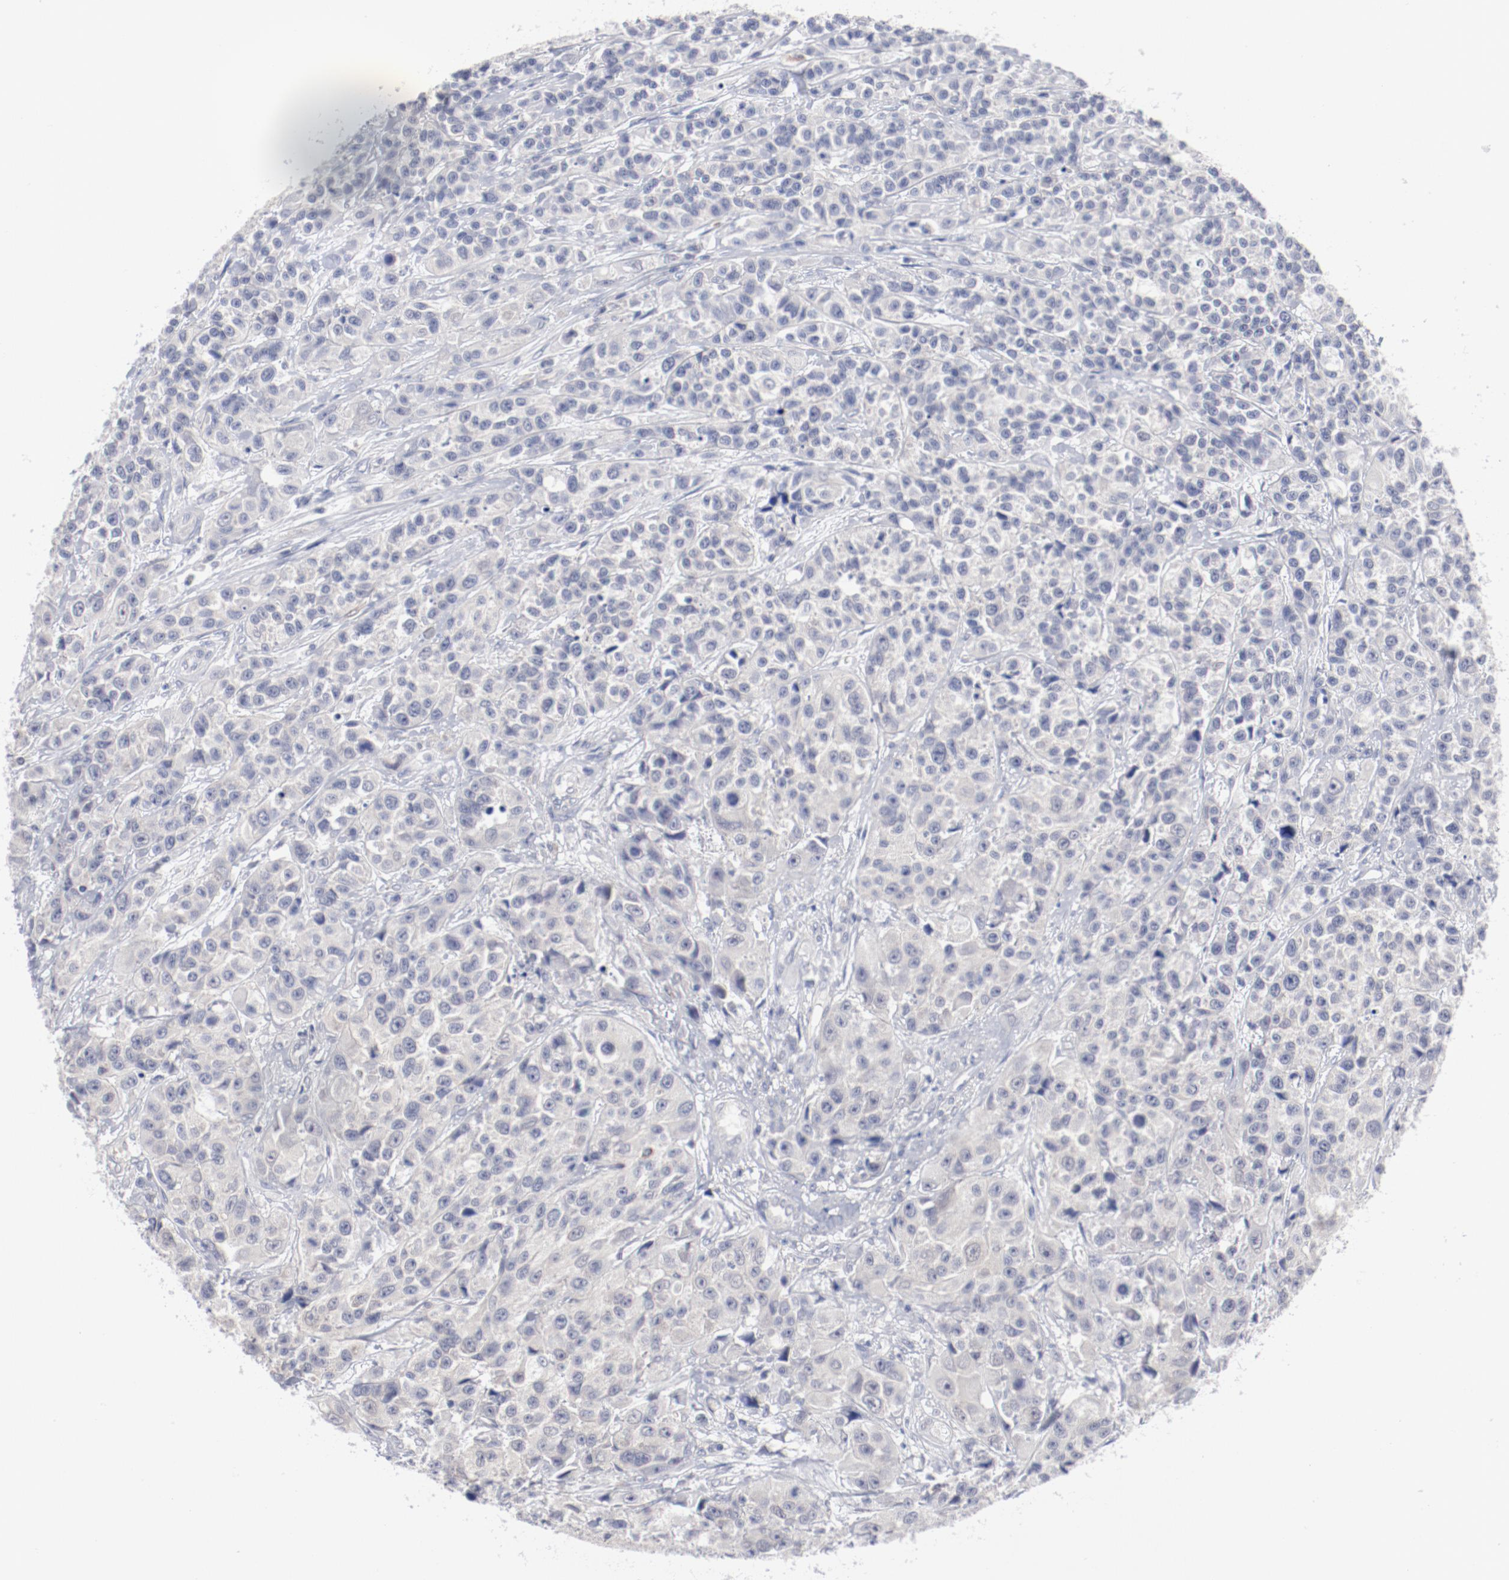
{"staining": {"intensity": "negative", "quantity": "none", "location": "none"}, "tissue": "urothelial cancer", "cell_type": "Tumor cells", "image_type": "cancer", "snomed": [{"axis": "morphology", "description": "Urothelial carcinoma, High grade"}, {"axis": "topography", "description": "Urinary bladder"}], "caption": "High power microscopy micrograph of an IHC image of high-grade urothelial carcinoma, revealing no significant staining in tumor cells. (DAB (3,3'-diaminobenzidine) immunohistochemistry (IHC) with hematoxylin counter stain).", "gene": "SH3BGR", "patient": {"sex": "female", "age": 81}}